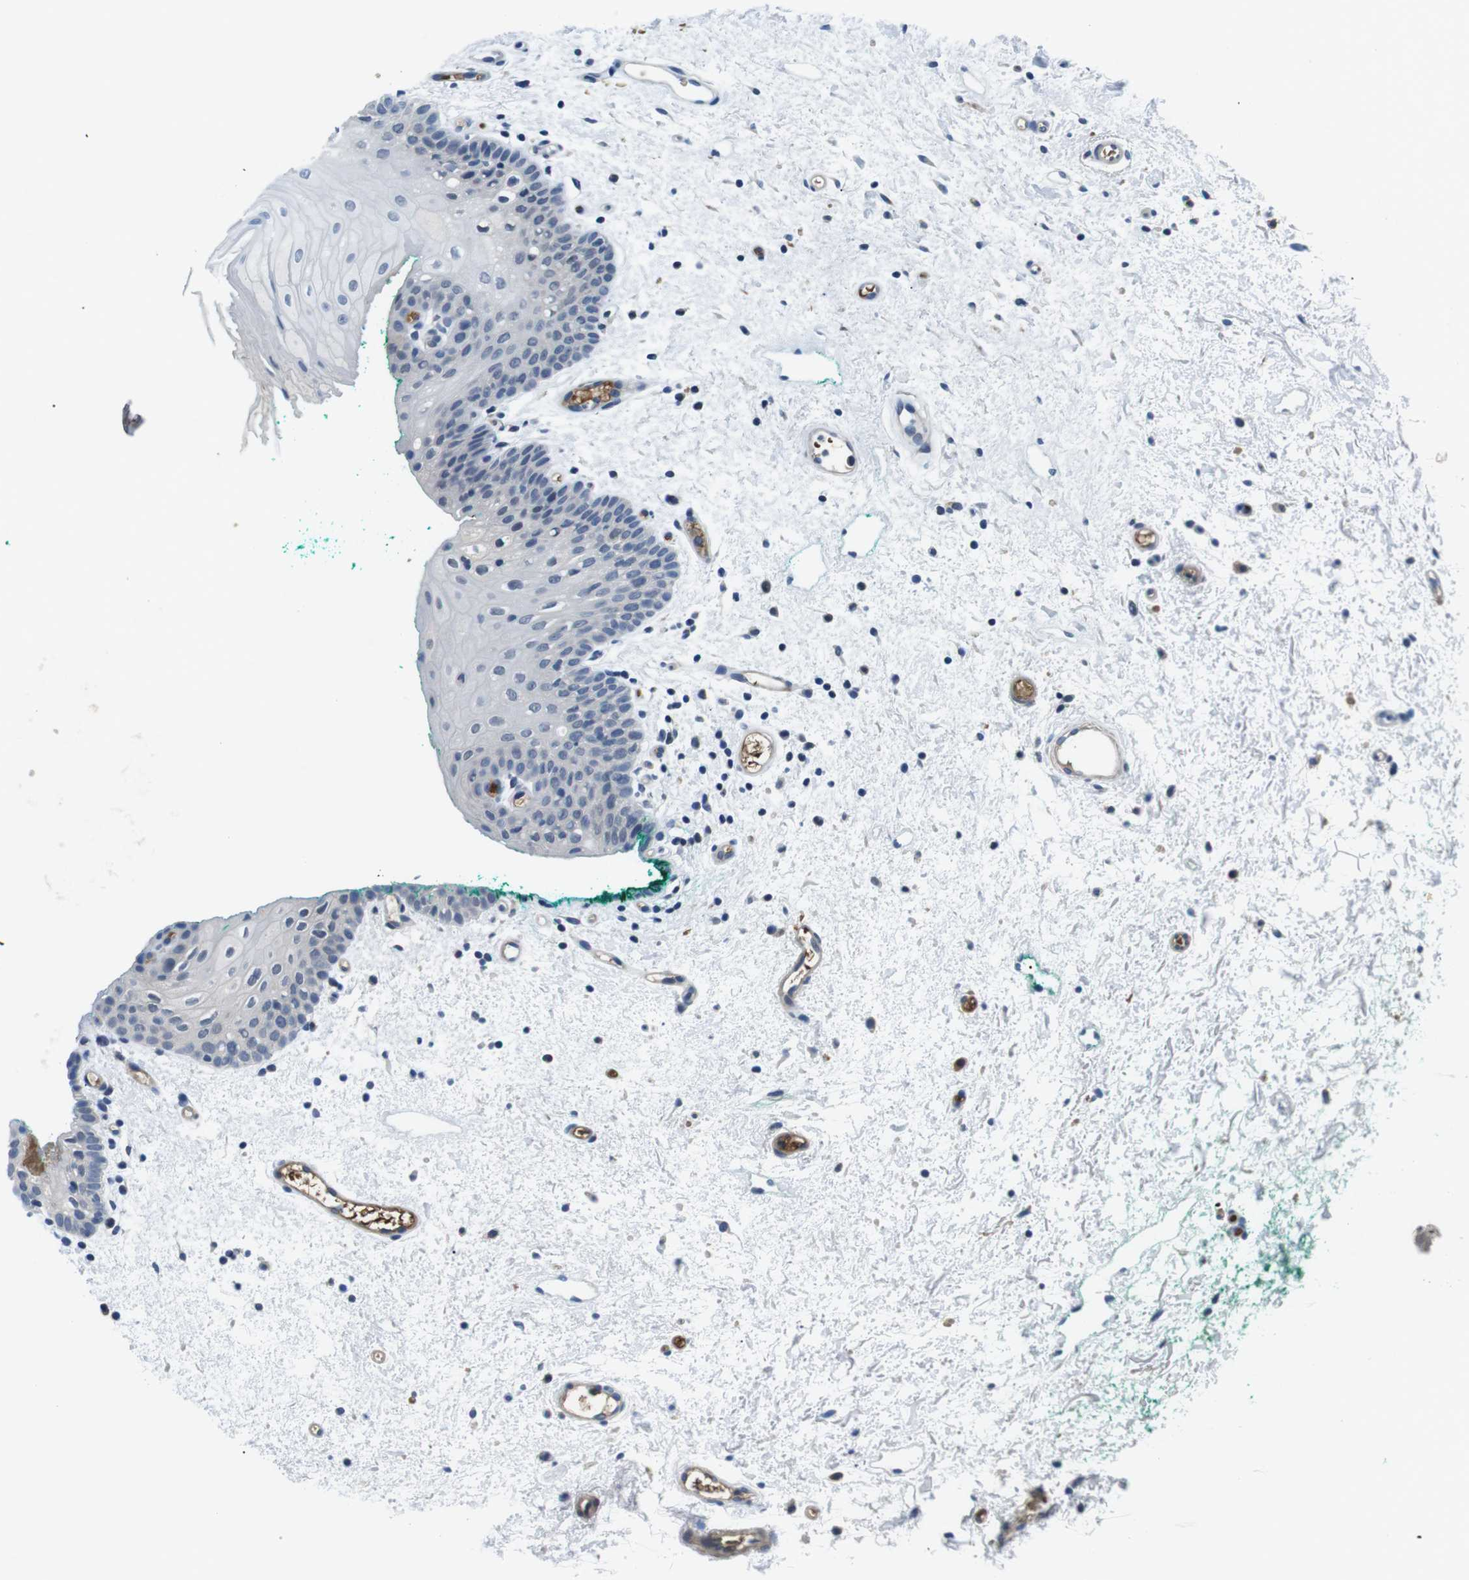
{"staining": {"intensity": "negative", "quantity": "none", "location": "none"}, "tissue": "oral mucosa", "cell_type": "Squamous epithelial cells", "image_type": "normal", "snomed": [{"axis": "morphology", "description": "Normal tissue, NOS"}, {"axis": "morphology", "description": "Squamous cell carcinoma, NOS"}, {"axis": "topography", "description": "Oral tissue"}, {"axis": "topography", "description": "Salivary gland"}, {"axis": "topography", "description": "Head-Neck"}], "caption": "This is a photomicrograph of IHC staining of normal oral mucosa, which shows no positivity in squamous epithelial cells. (DAB IHC with hematoxylin counter stain).", "gene": "WSCD1", "patient": {"sex": "female", "age": 62}}